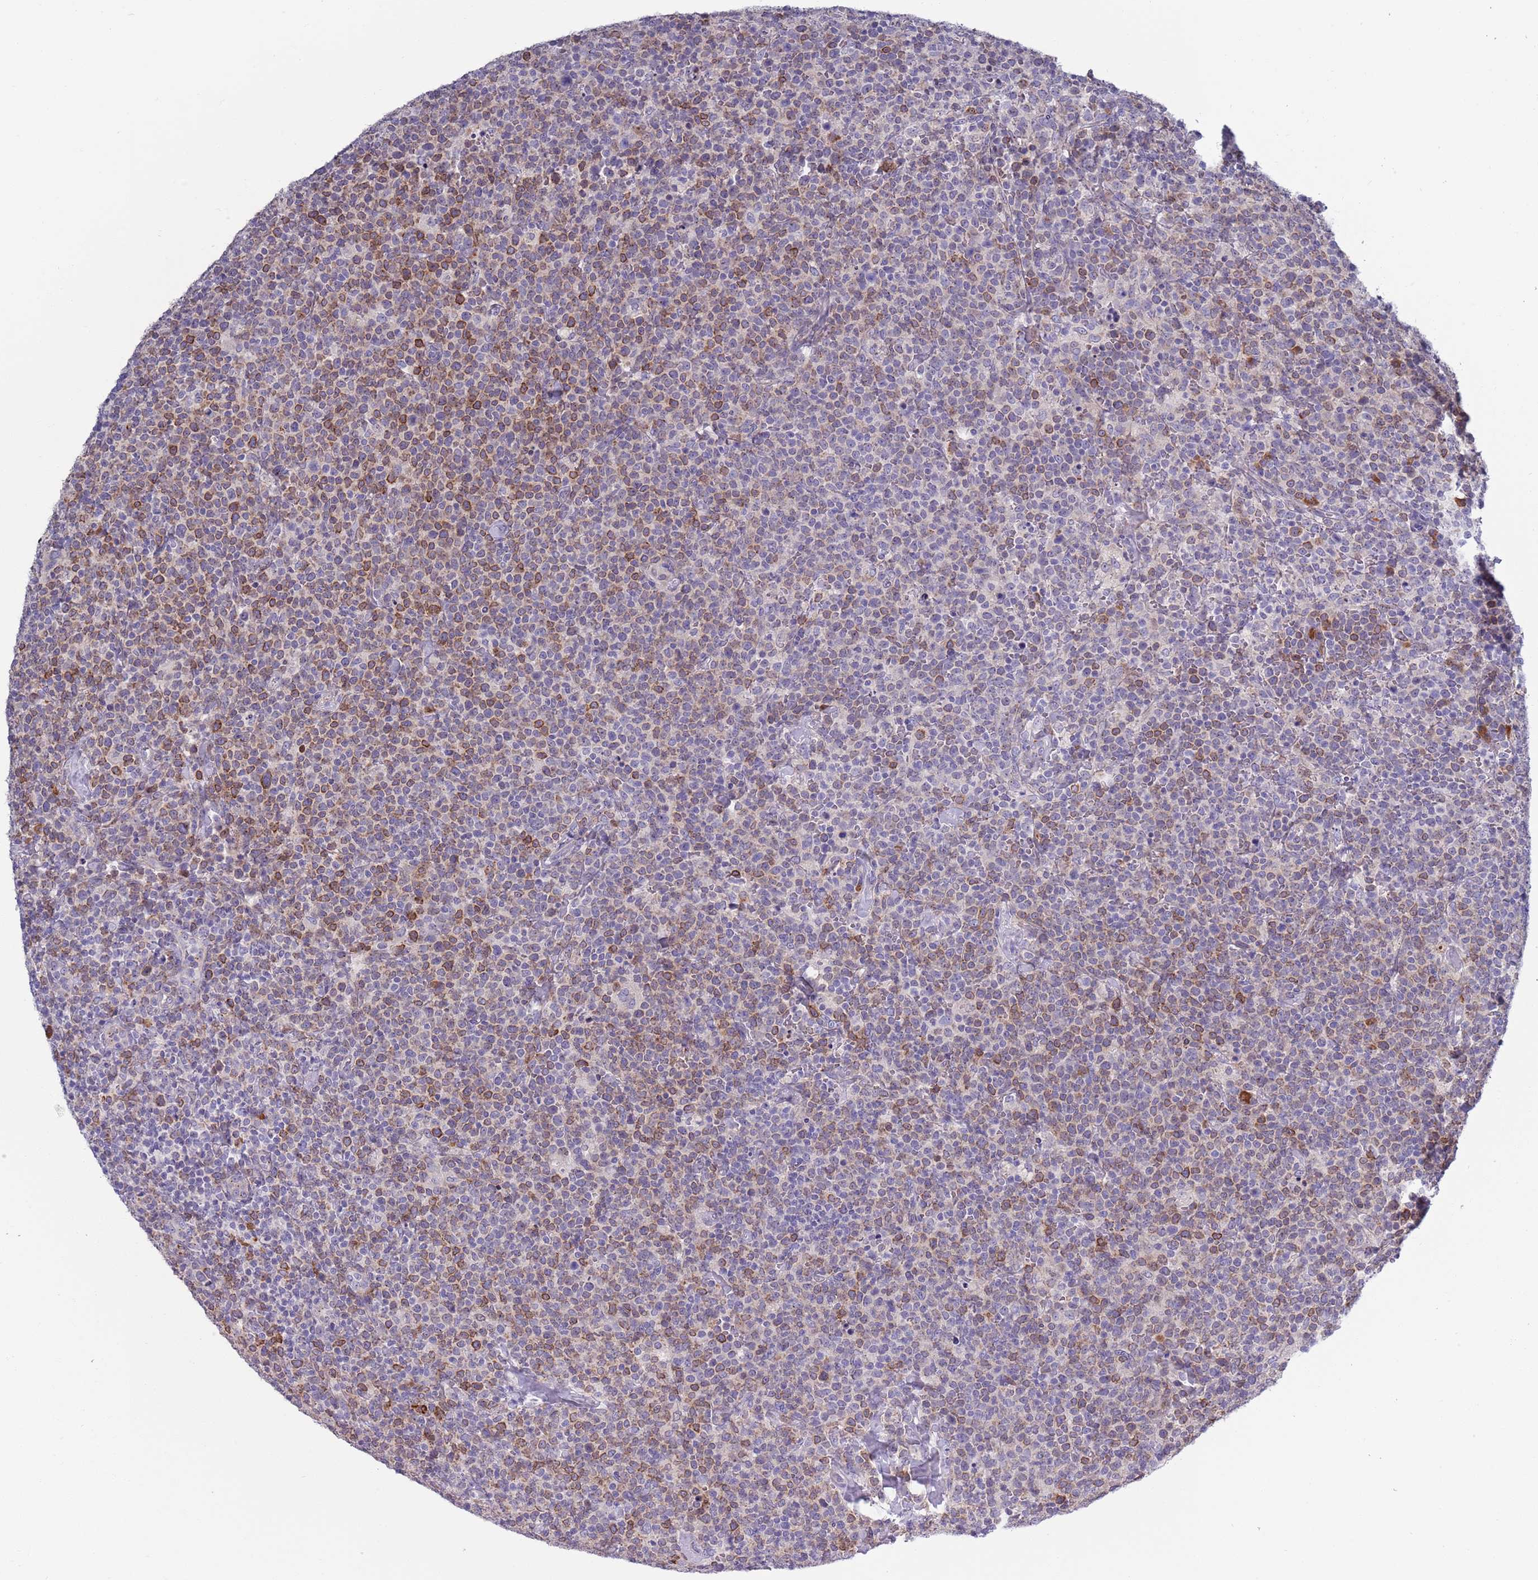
{"staining": {"intensity": "moderate", "quantity": "25%-75%", "location": "cytoplasmic/membranous"}, "tissue": "lymphoma", "cell_type": "Tumor cells", "image_type": "cancer", "snomed": [{"axis": "morphology", "description": "Malignant lymphoma, non-Hodgkin's type, High grade"}, {"axis": "topography", "description": "Lymph node"}], "caption": "High-power microscopy captured an immunohistochemistry photomicrograph of high-grade malignant lymphoma, non-Hodgkin's type, revealing moderate cytoplasmic/membranous expression in approximately 25%-75% of tumor cells.", "gene": "LTB", "patient": {"sex": "male", "age": 61}}